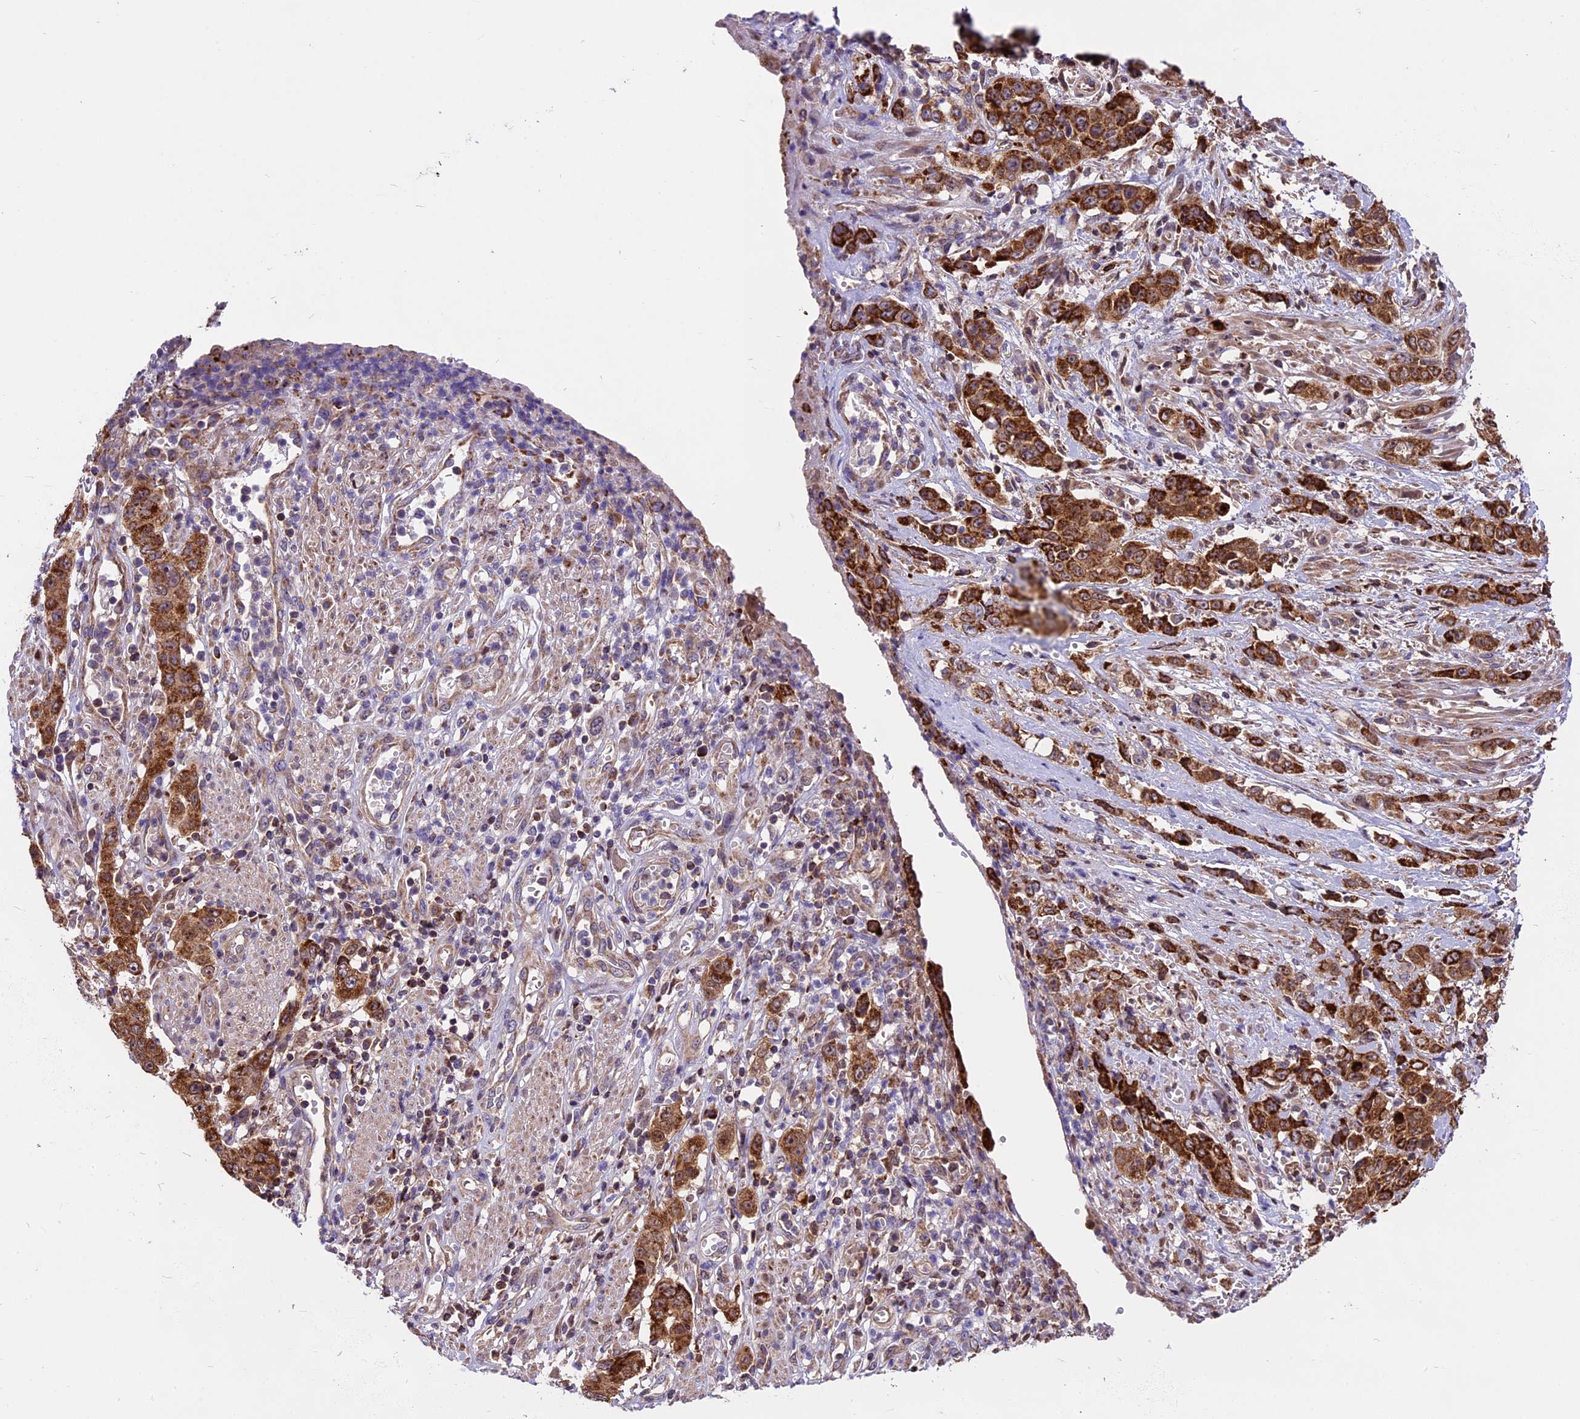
{"staining": {"intensity": "strong", "quantity": ">75%", "location": "cytoplasmic/membranous"}, "tissue": "stomach cancer", "cell_type": "Tumor cells", "image_type": "cancer", "snomed": [{"axis": "morphology", "description": "Adenocarcinoma, NOS"}, {"axis": "topography", "description": "Stomach, upper"}], "caption": "Immunohistochemistry (IHC) of stomach adenocarcinoma displays high levels of strong cytoplasmic/membranous expression in about >75% of tumor cells.", "gene": "COX17", "patient": {"sex": "male", "age": 62}}